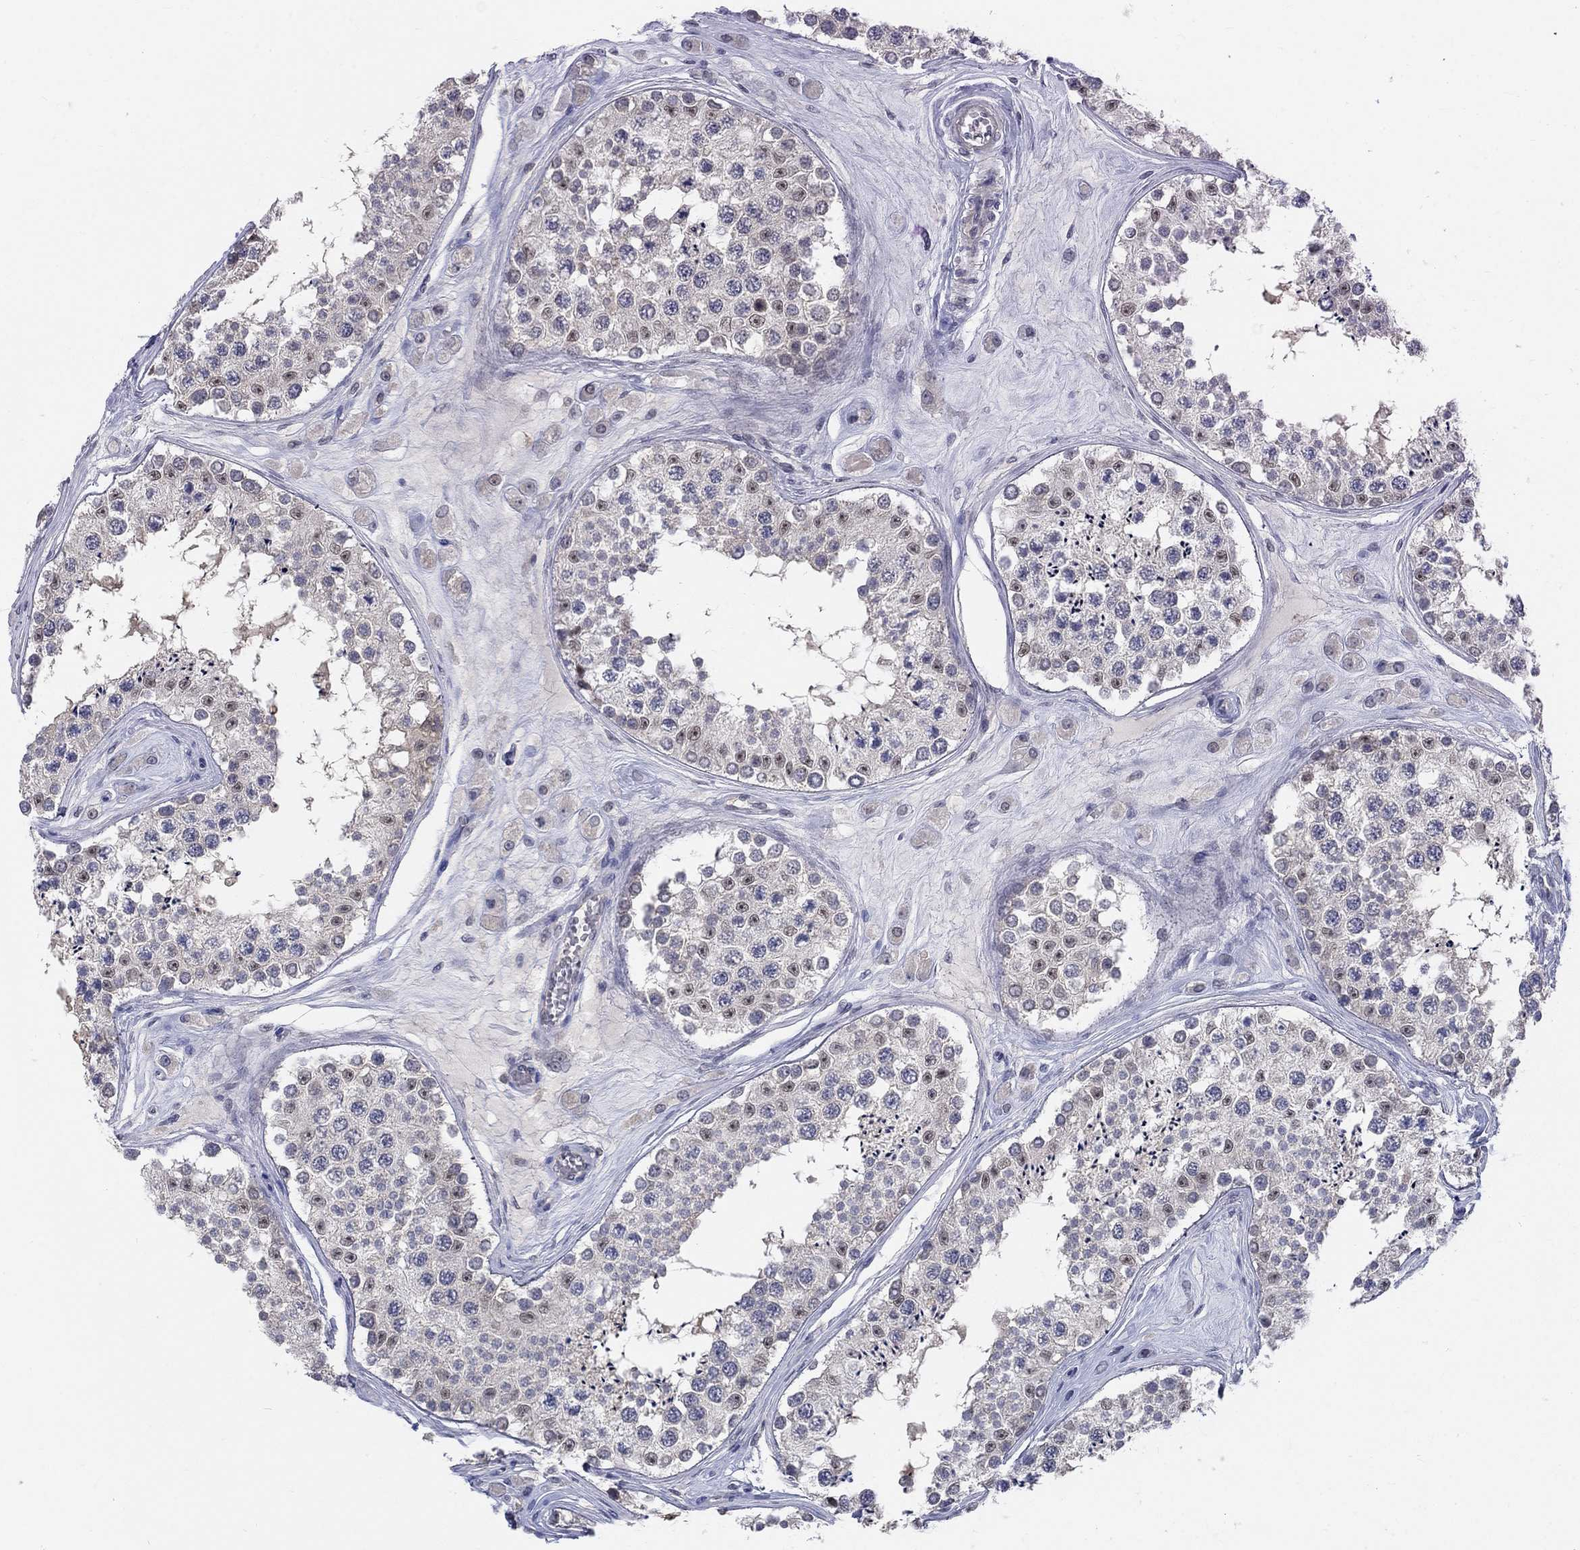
{"staining": {"intensity": "weak", "quantity": "<25%", "location": "nuclear"}, "tissue": "testis", "cell_type": "Cells in seminiferous ducts", "image_type": "normal", "snomed": [{"axis": "morphology", "description": "Normal tissue, NOS"}, {"axis": "topography", "description": "Testis"}], "caption": "Immunohistochemical staining of unremarkable human testis demonstrates no significant positivity in cells in seminiferous ducts. (Brightfield microscopy of DAB (3,3'-diaminobenzidine) immunohistochemistry (IHC) at high magnification).", "gene": "EGFLAM", "patient": {"sex": "male", "age": 25}}